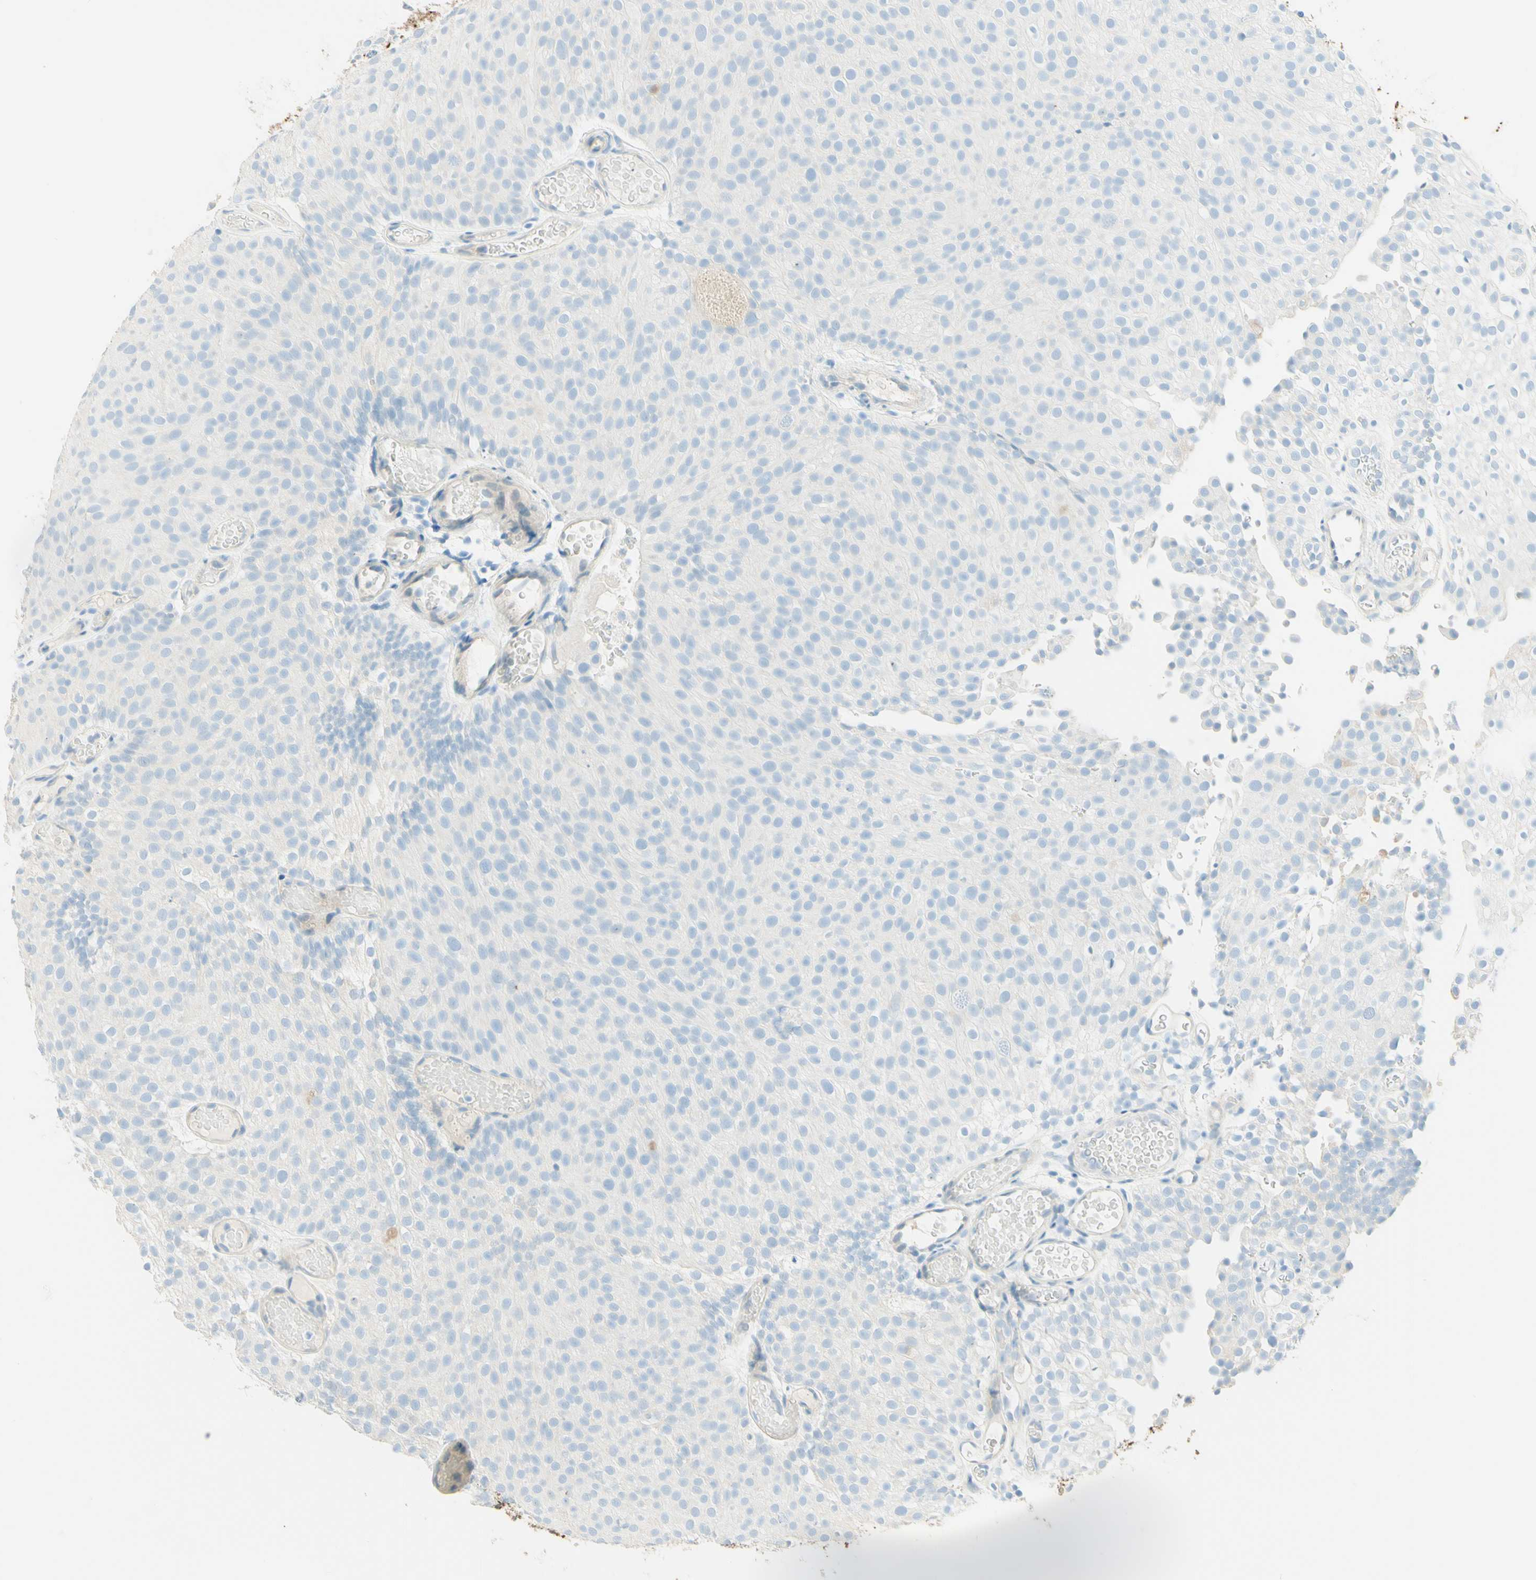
{"staining": {"intensity": "negative", "quantity": "none", "location": "none"}, "tissue": "urothelial cancer", "cell_type": "Tumor cells", "image_type": "cancer", "snomed": [{"axis": "morphology", "description": "Urothelial carcinoma, Low grade"}, {"axis": "topography", "description": "Urinary bladder"}], "caption": "This is an immunohistochemistry (IHC) image of human urothelial cancer. There is no staining in tumor cells.", "gene": "TMEM132D", "patient": {"sex": "male", "age": 78}}